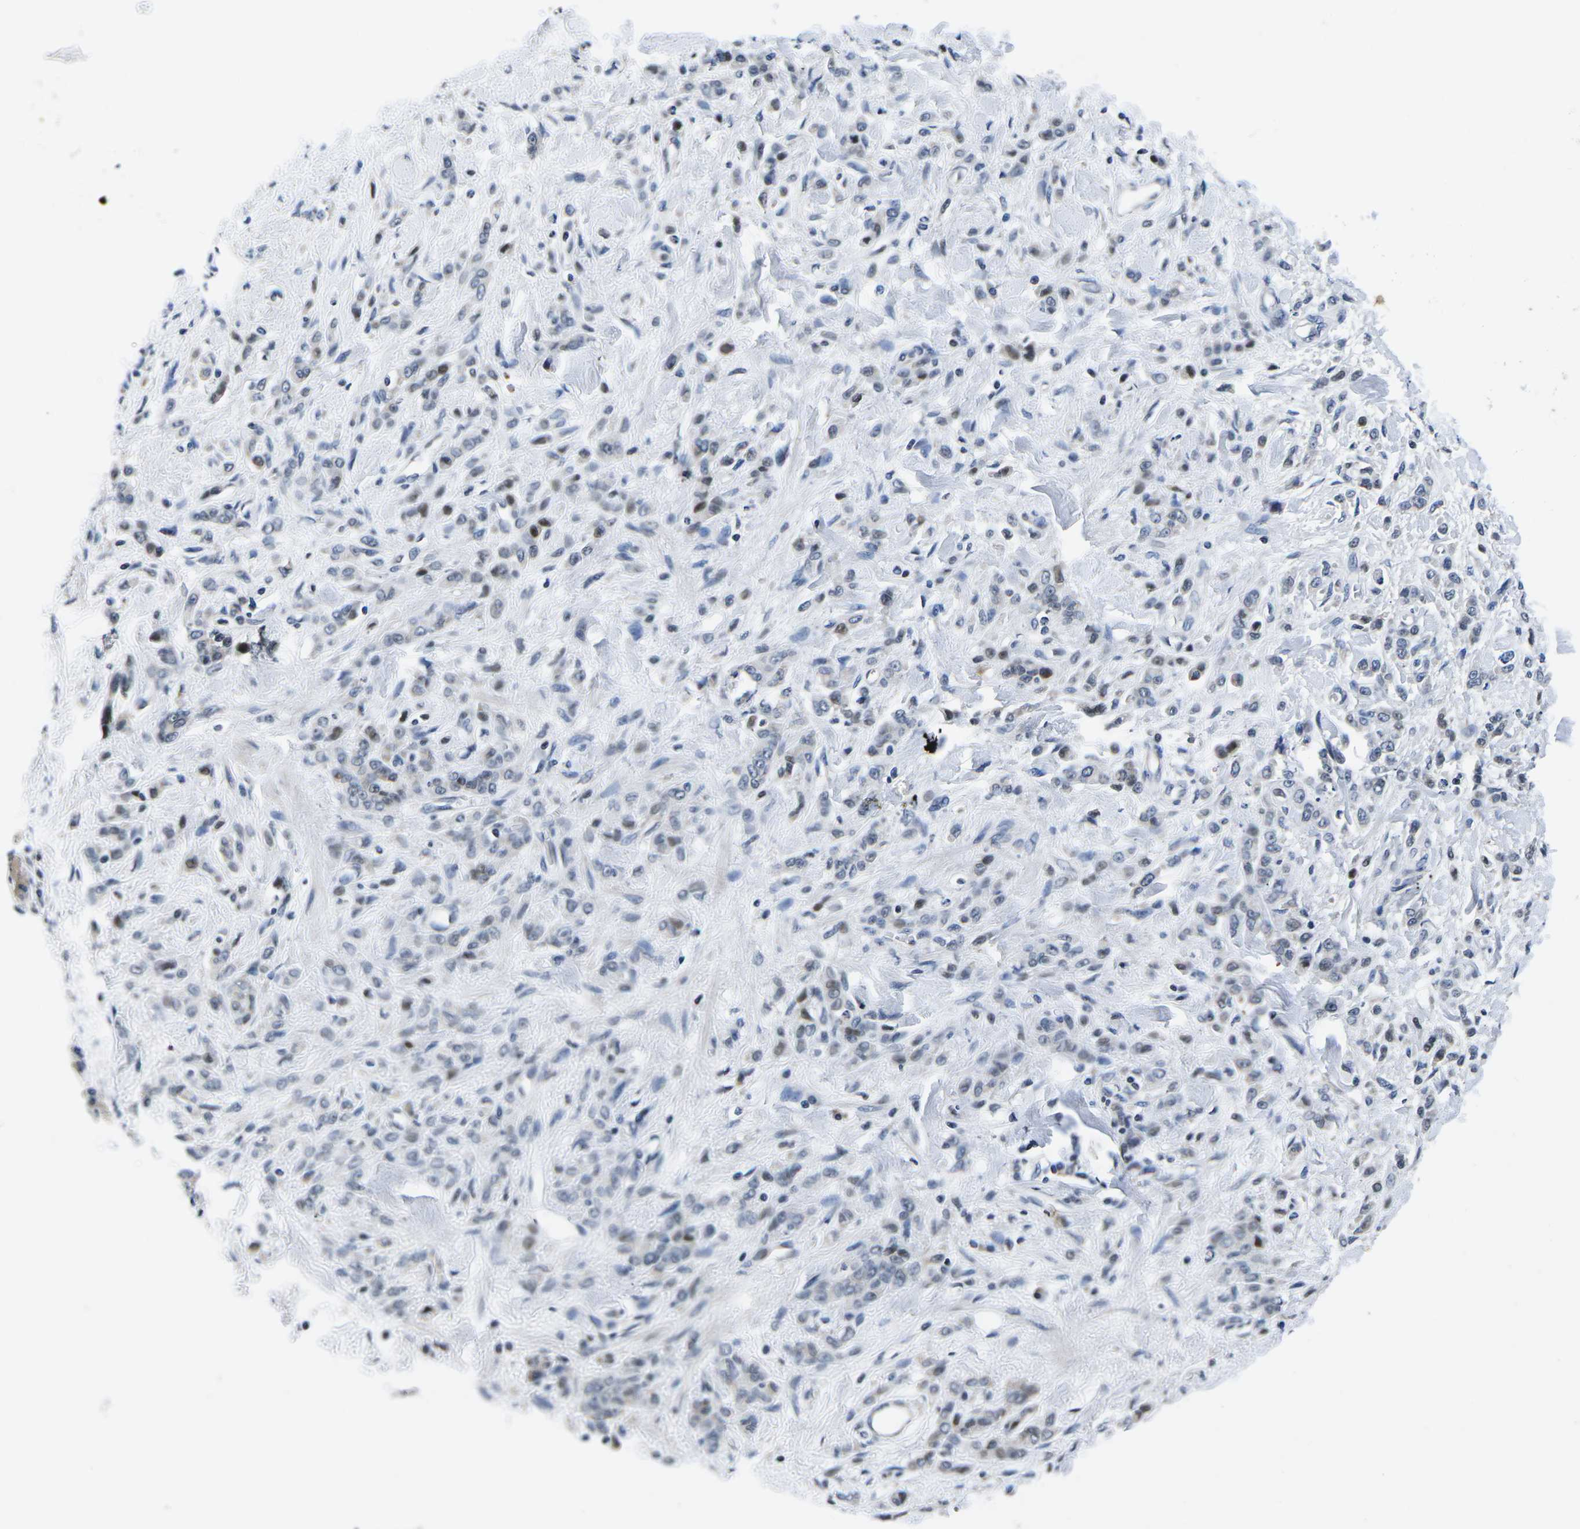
{"staining": {"intensity": "moderate", "quantity": "<25%", "location": "nuclear"}, "tissue": "stomach cancer", "cell_type": "Tumor cells", "image_type": "cancer", "snomed": [{"axis": "morphology", "description": "Normal tissue, NOS"}, {"axis": "morphology", "description": "Adenocarcinoma, NOS"}, {"axis": "topography", "description": "Stomach"}], "caption": "Protein staining of stomach adenocarcinoma tissue exhibits moderate nuclear staining in approximately <25% of tumor cells. The staining was performed using DAB (3,3'-diaminobenzidine), with brown indicating positive protein expression. Nuclei are stained blue with hematoxylin.", "gene": "CDC73", "patient": {"sex": "male", "age": 82}}